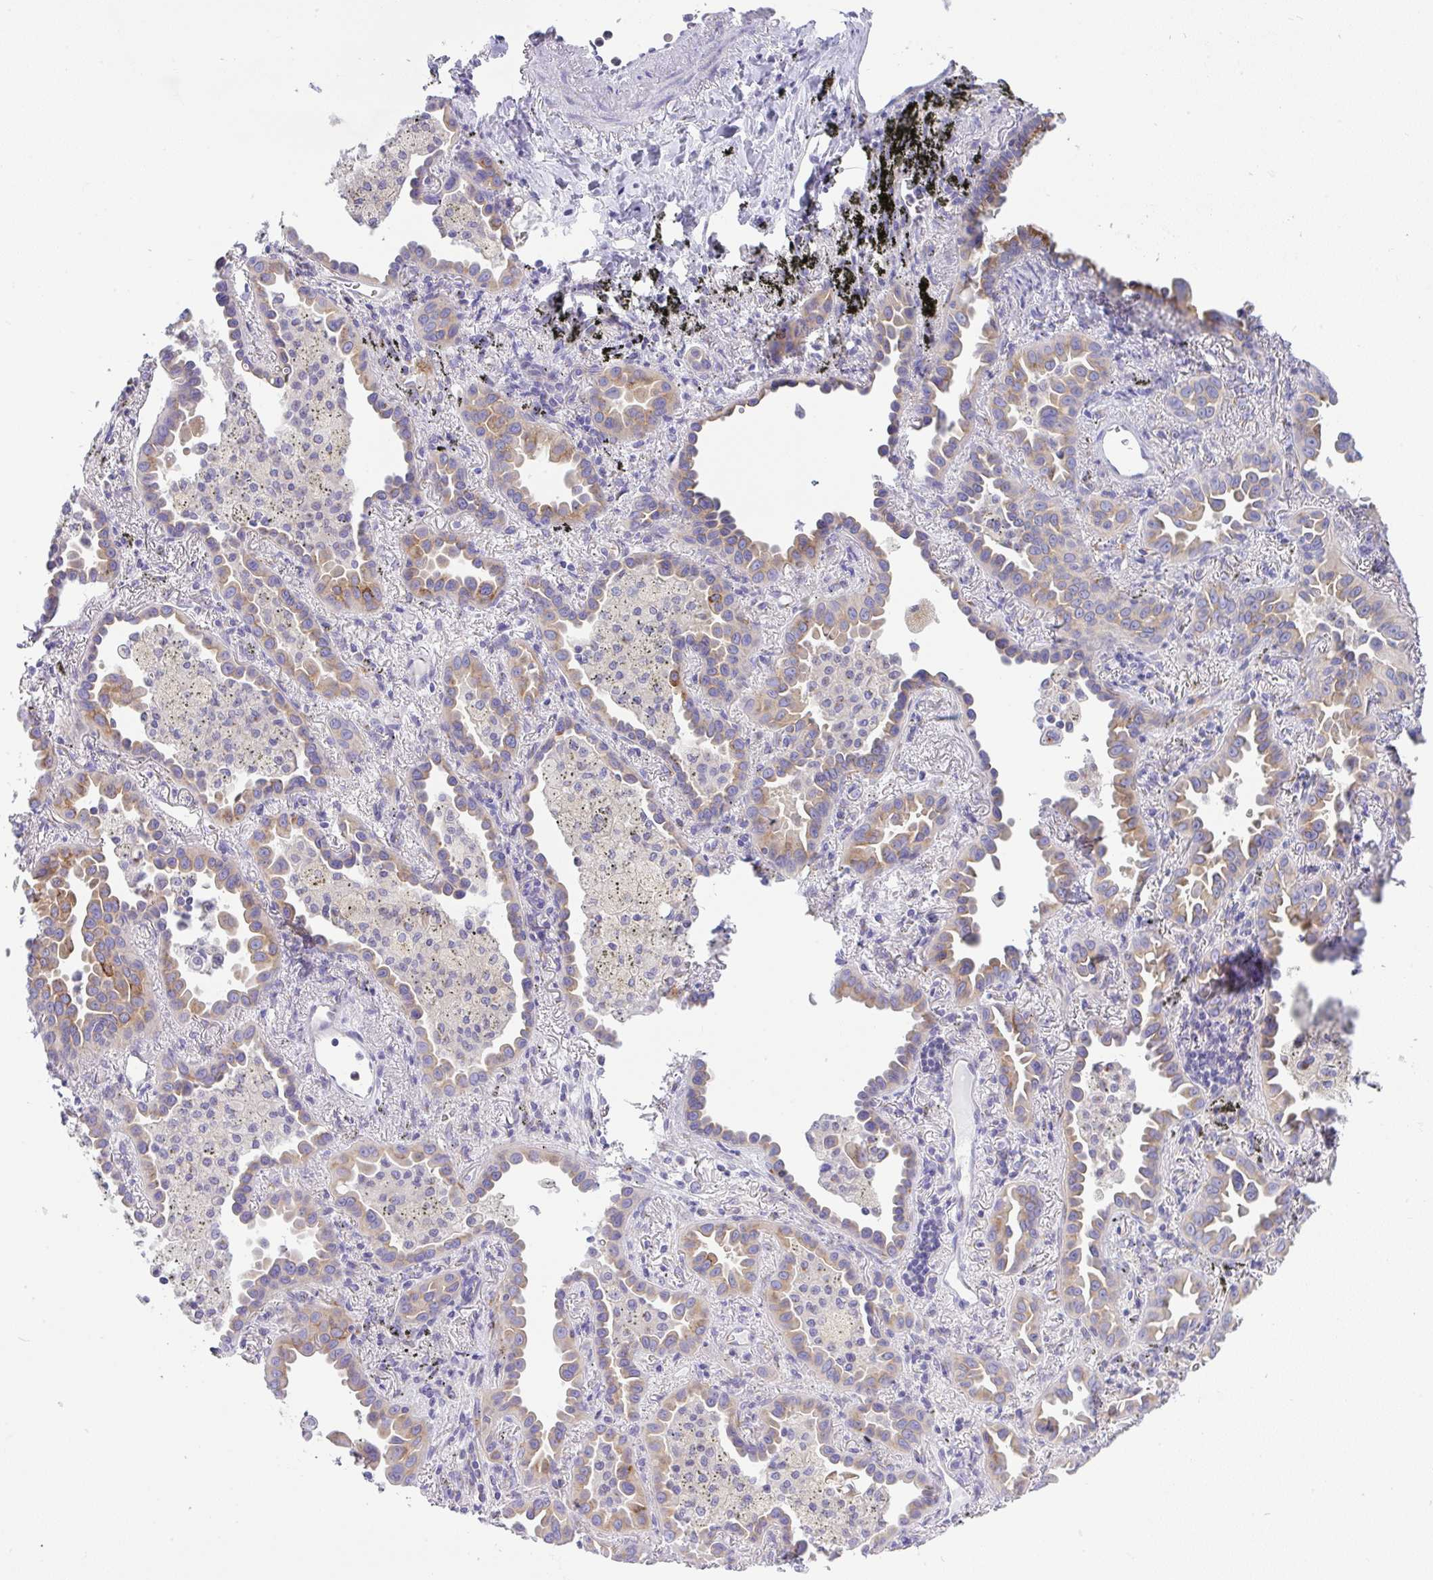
{"staining": {"intensity": "moderate", "quantity": "25%-75%", "location": "cytoplasmic/membranous"}, "tissue": "lung cancer", "cell_type": "Tumor cells", "image_type": "cancer", "snomed": [{"axis": "morphology", "description": "Adenocarcinoma, NOS"}, {"axis": "topography", "description": "Lung"}], "caption": "Moderate cytoplasmic/membranous positivity is present in approximately 25%-75% of tumor cells in lung cancer.", "gene": "FAM177A1", "patient": {"sex": "male", "age": 68}}